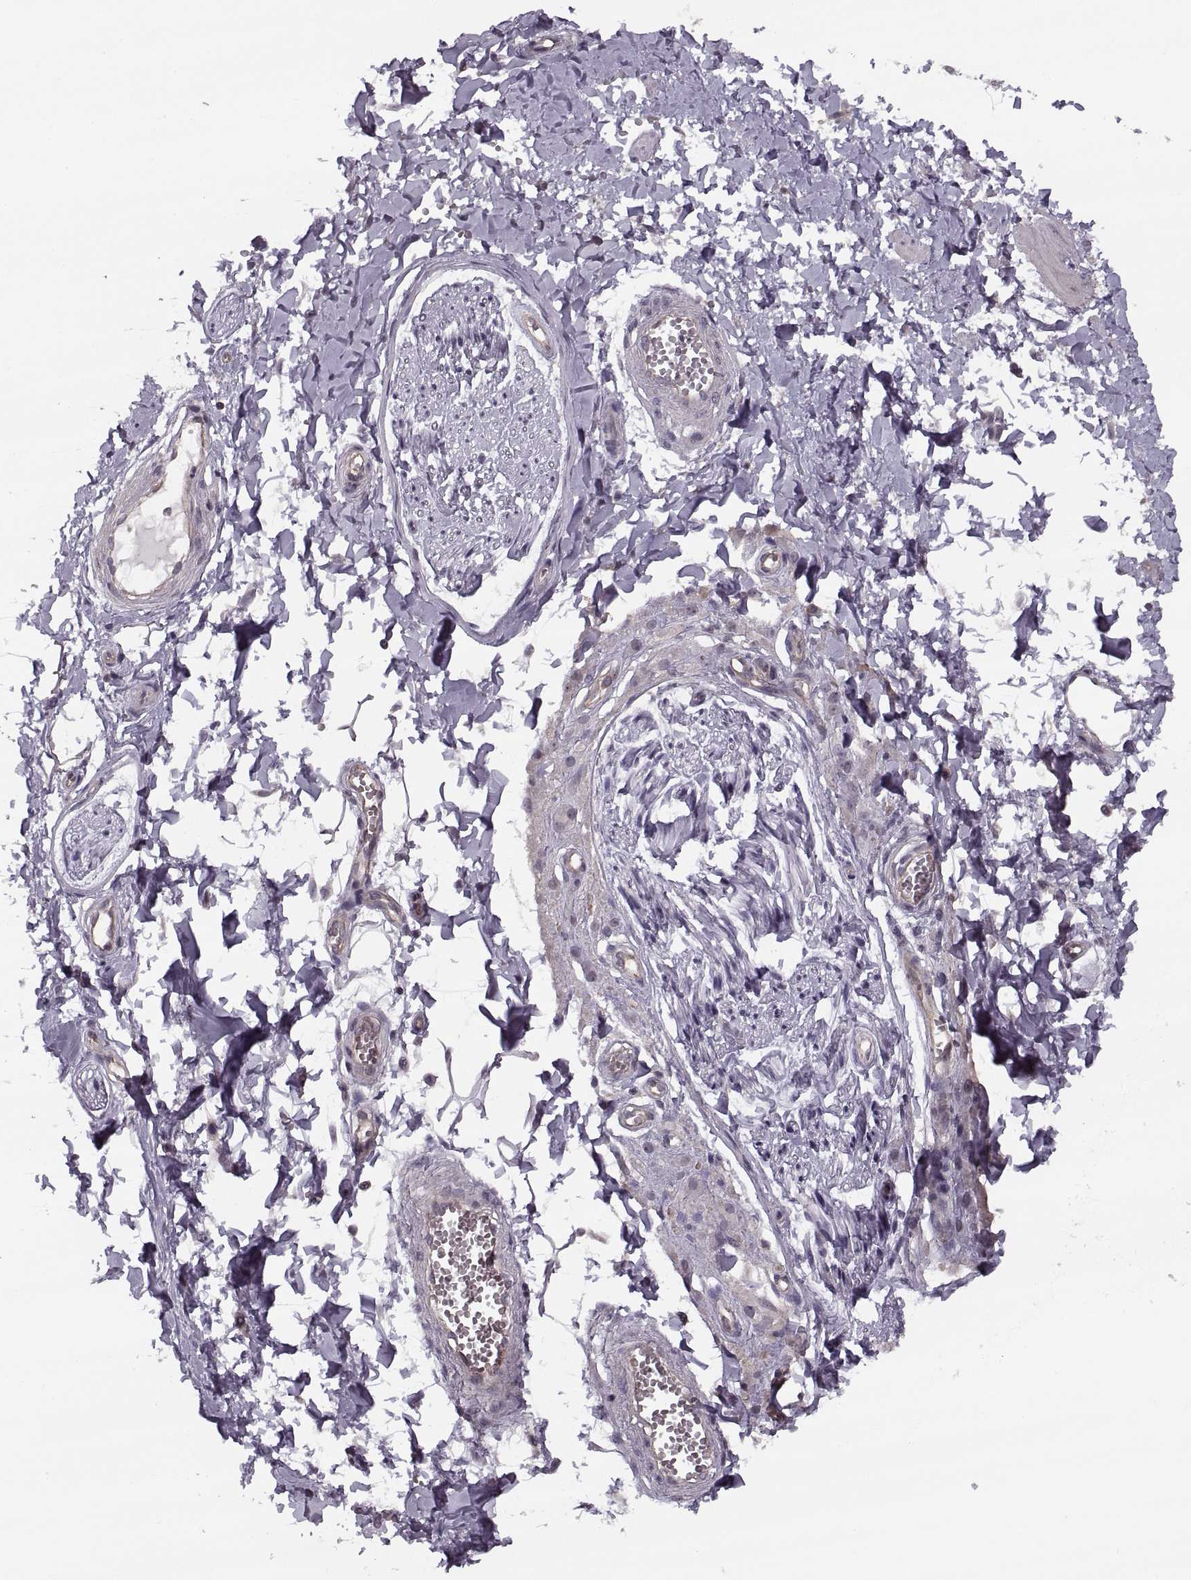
{"staining": {"intensity": "negative", "quantity": "none", "location": "none"}, "tissue": "adipose tissue", "cell_type": "Adipocytes", "image_type": "normal", "snomed": [{"axis": "morphology", "description": "Normal tissue, NOS"}, {"axis": "topography", "description": "Smooth muscle"}, {"axis": "topography", "description": "Peripheral nerve tissue"}], "caption": "DAB immunohistochemical staining of unremarkable human adipose tissue exhibits no significant positivity in adipocytes. (Immunohistochemistry (ihc), brightfield microscopy, high magnification).", "gene": "LUZP2", "patient": {"sex": "male", "age": 22}}